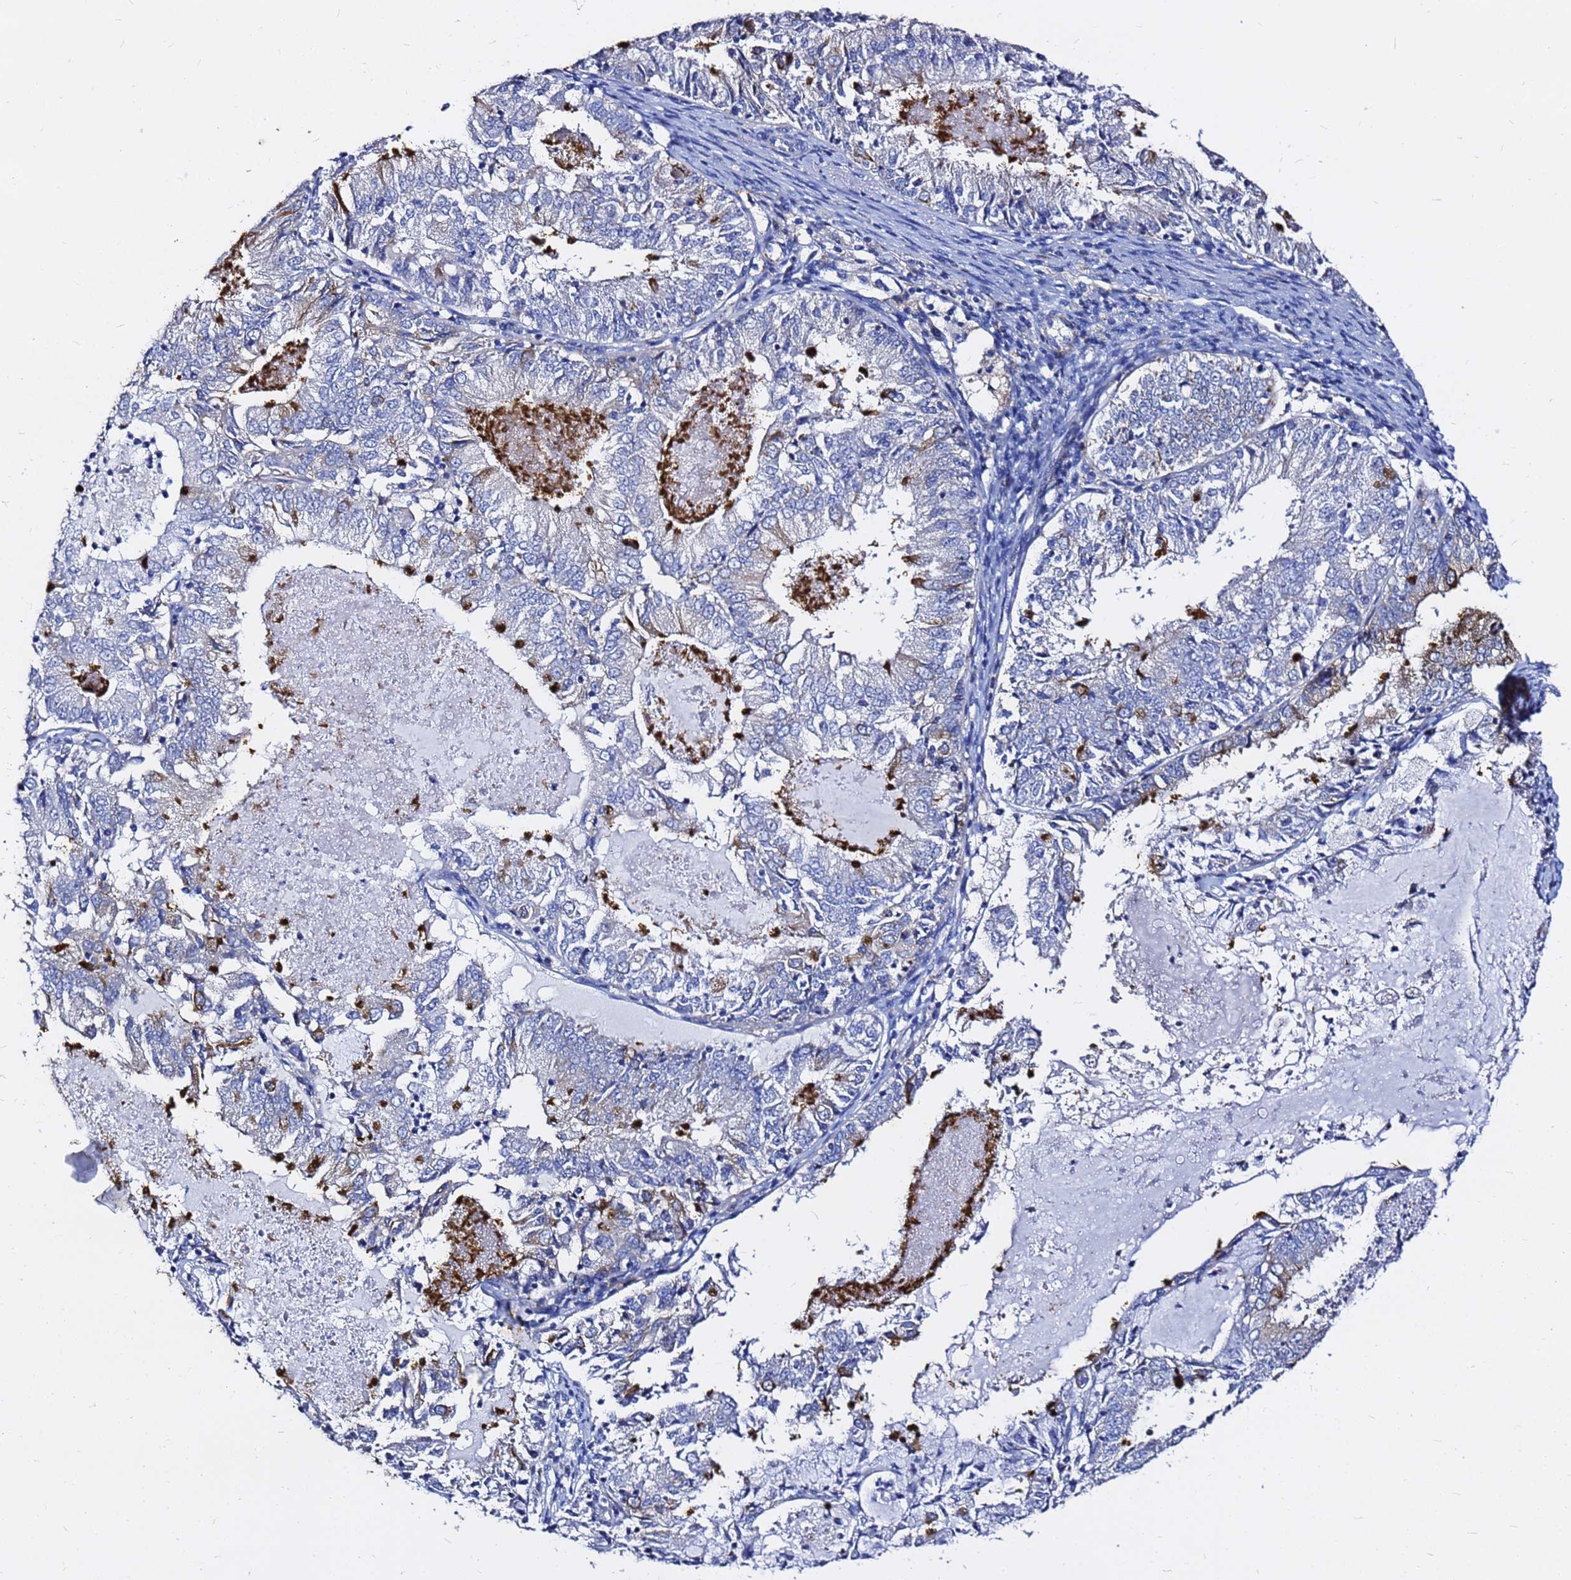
{"staining": {"intensity": "strong", "quantity": "<25%", "location": "cytoplasmic/membranous"}, "tissue": "endometrial cancer", "cell_type": "Tumor cells", "image_type": "cancer", "snomed": [{"axis": "morphology", "description": "Adenocarcinoma, NOS"}, {"axis": "topography", "description": "Endometrium"}], "caption": "Endometrial cancer (adenocarcinoma) tissue exhibits strong cytoplasmic/membranous expression in approximately <25% of tumor cells", "gene": "TUBA8", "patient": {"sex": "female", "age": 57}}